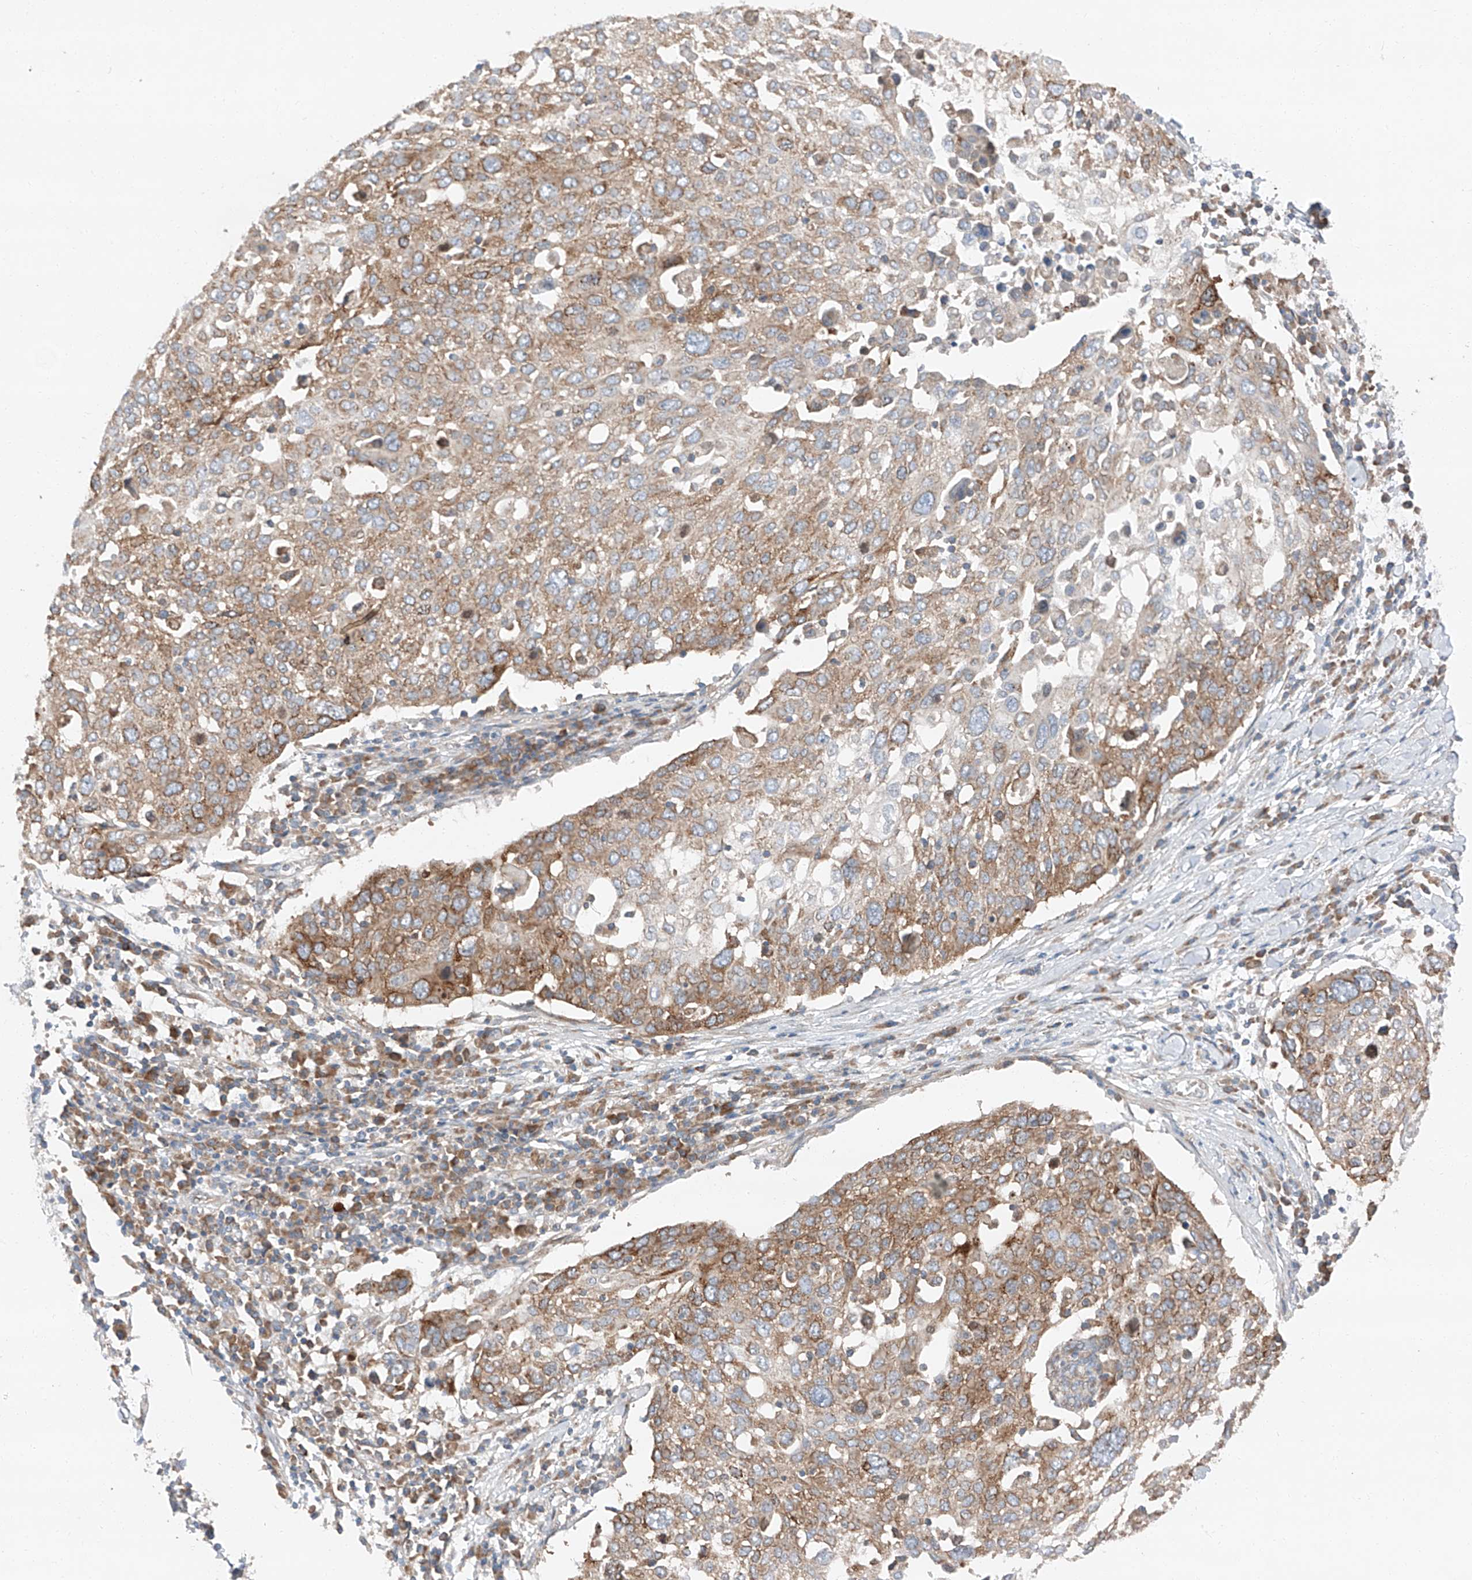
{"staining": {"intensity": "moderate", "quantity": ">75%", "location": "cytoplasmic/membranous"}, "tissue": "lung cancer", "cell_type": "Tumor cells", "image_type": "cancer", "snomed": [{"axis": "morphology", "description": "Squamous cell carcinoma, NOS"}, {"axis": "topography", "description": "Lung"}], "caption": "Squamous cell carcinoma (lung) was stained to show a protein in brown. There is medium levels of moderate cytoplasmic/membranous staining in about >75% of tumor cells.", "gene": "ZC3H15", "patient": {"sex": "male", "age": 65}}